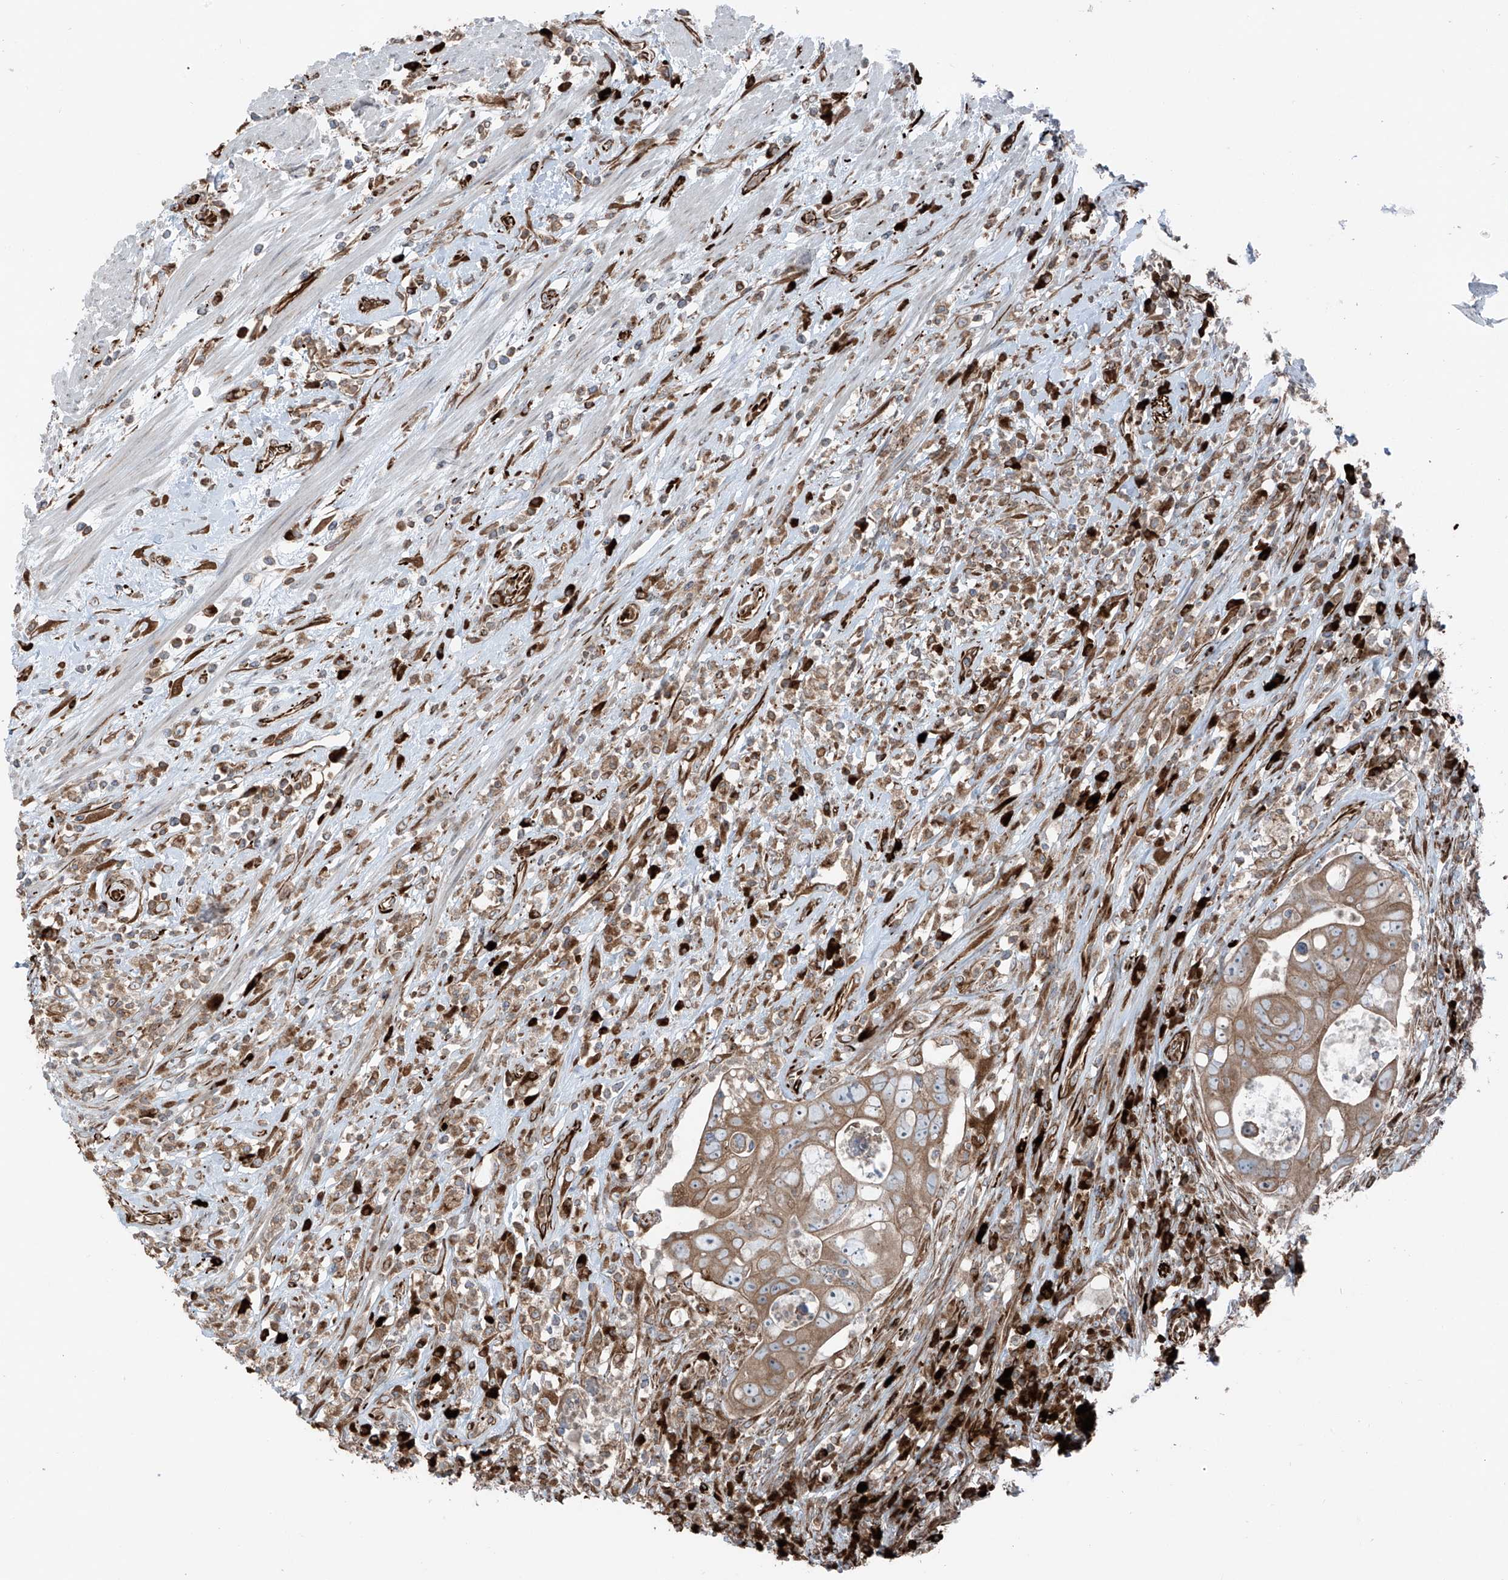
{"staining": {"intensity": "moderate", "quantity": ">75%", "location": "cytoplasmic/membranous"}, "tissue": "colorectal cancer", "cell_type": "Tumor cells", "image_type": "cancer", "snomed": [{"axis": "morphology", "description": "Adenocarcinoma, NOS"}, {"axis": "topography", "description": "Rectum"}], "caption": "Immunohistochemical staining of colorectal adenocarcinoma exhibits moderate cytoplasmic/membranous protein positivity in approximately >75% of tumor cells.", "gene": "ERLEC1", "patient": {"sex": "male", "age": 59}}